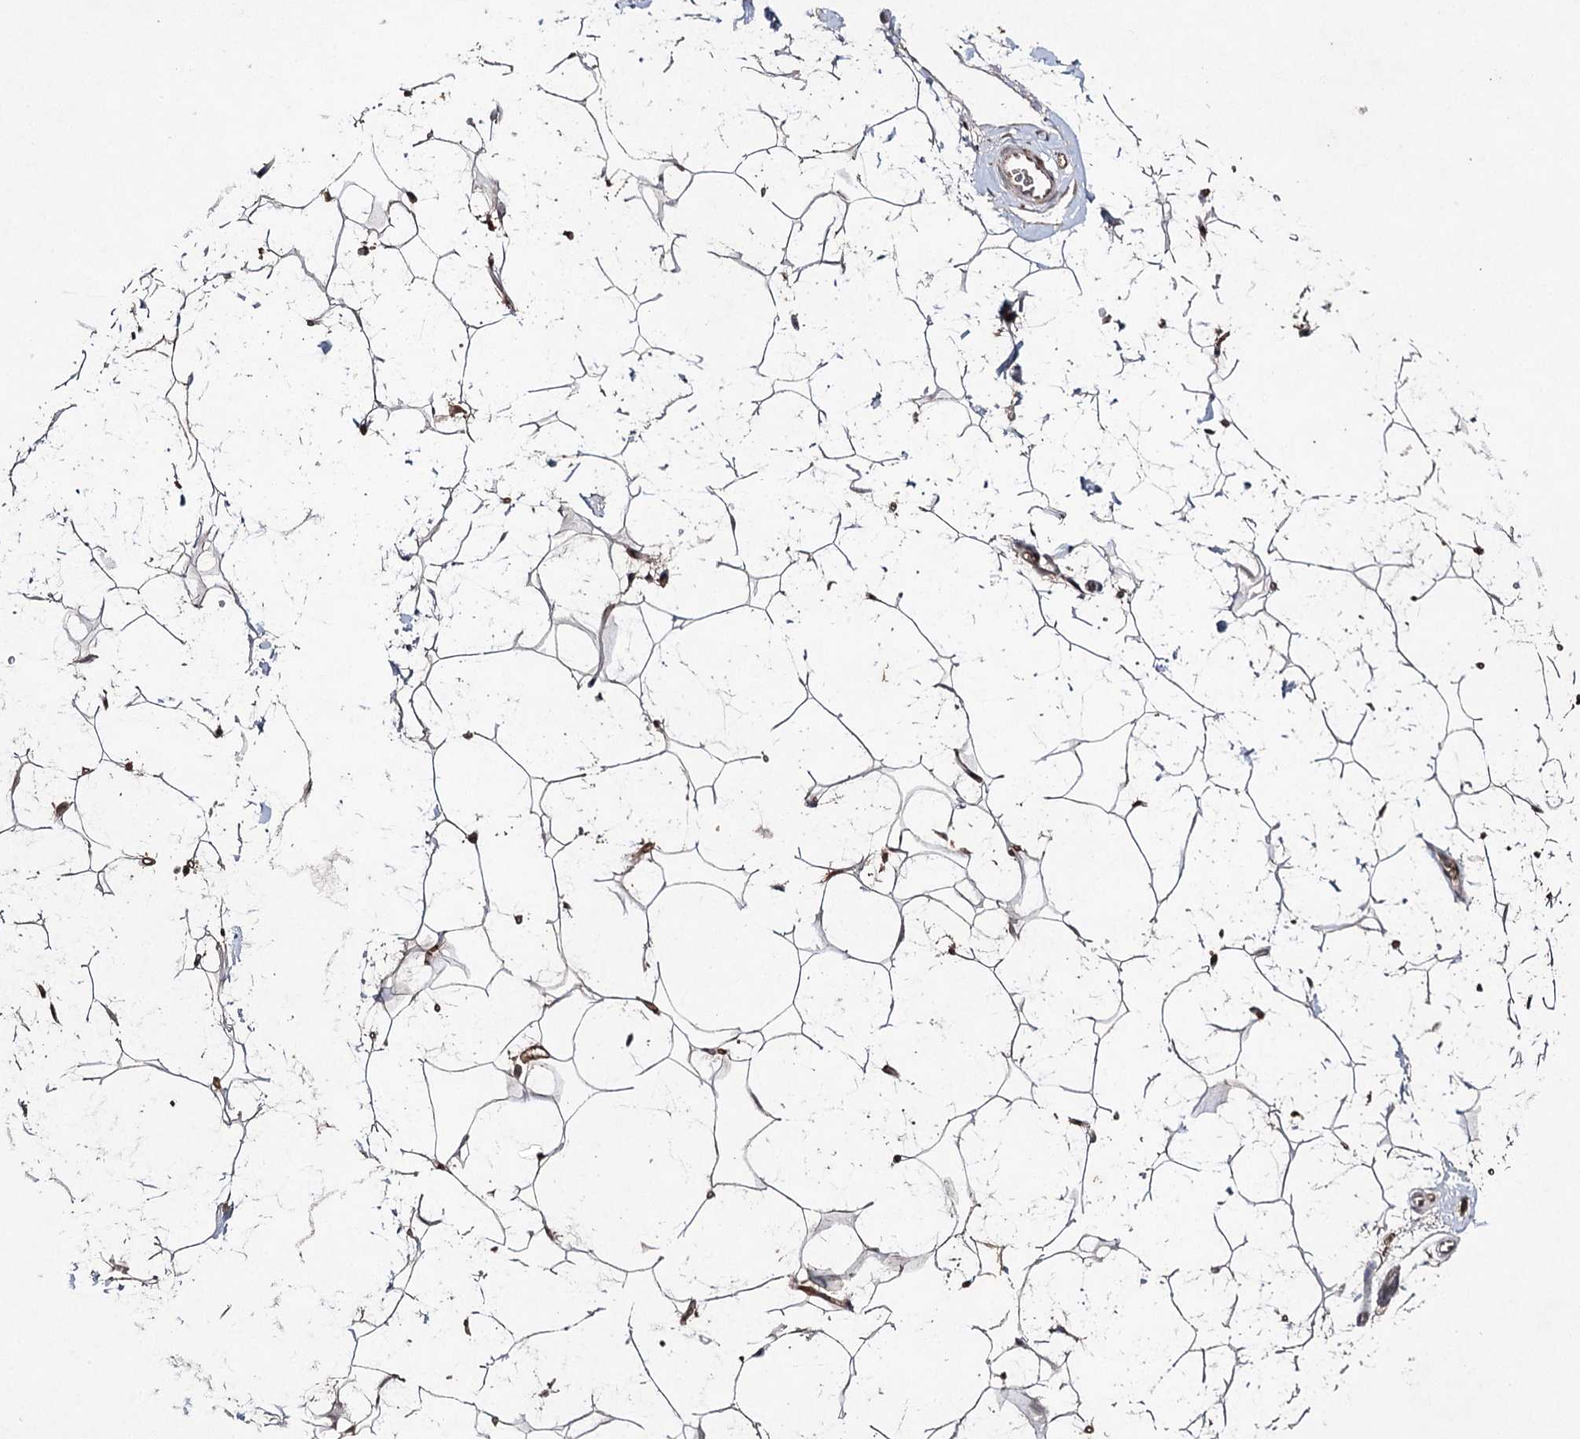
{"staining": {"intensity": "moderate", "quantity": ">75%", "location": "cytoplasmic/membranous,nuclear"}, "tissue": "adipose tissue", "cell_type": "Adipocytes", "image_type": "normal", "snomed": [{"axis": "morphology", "description": "Normal tissue, NOS"}, {"axis": "topography", "description": "Breast"}], "caption": "IHC (DAB (3,3'-diaminobenzidine)) staining of unremarkable human adipose tissue exhibits moderate cytoplasmic/membranous,nuclear protein expression in about >75% of adipocytes.", "gene": "SYNGR3", "patient": {"sex": "female", "age": 26}}